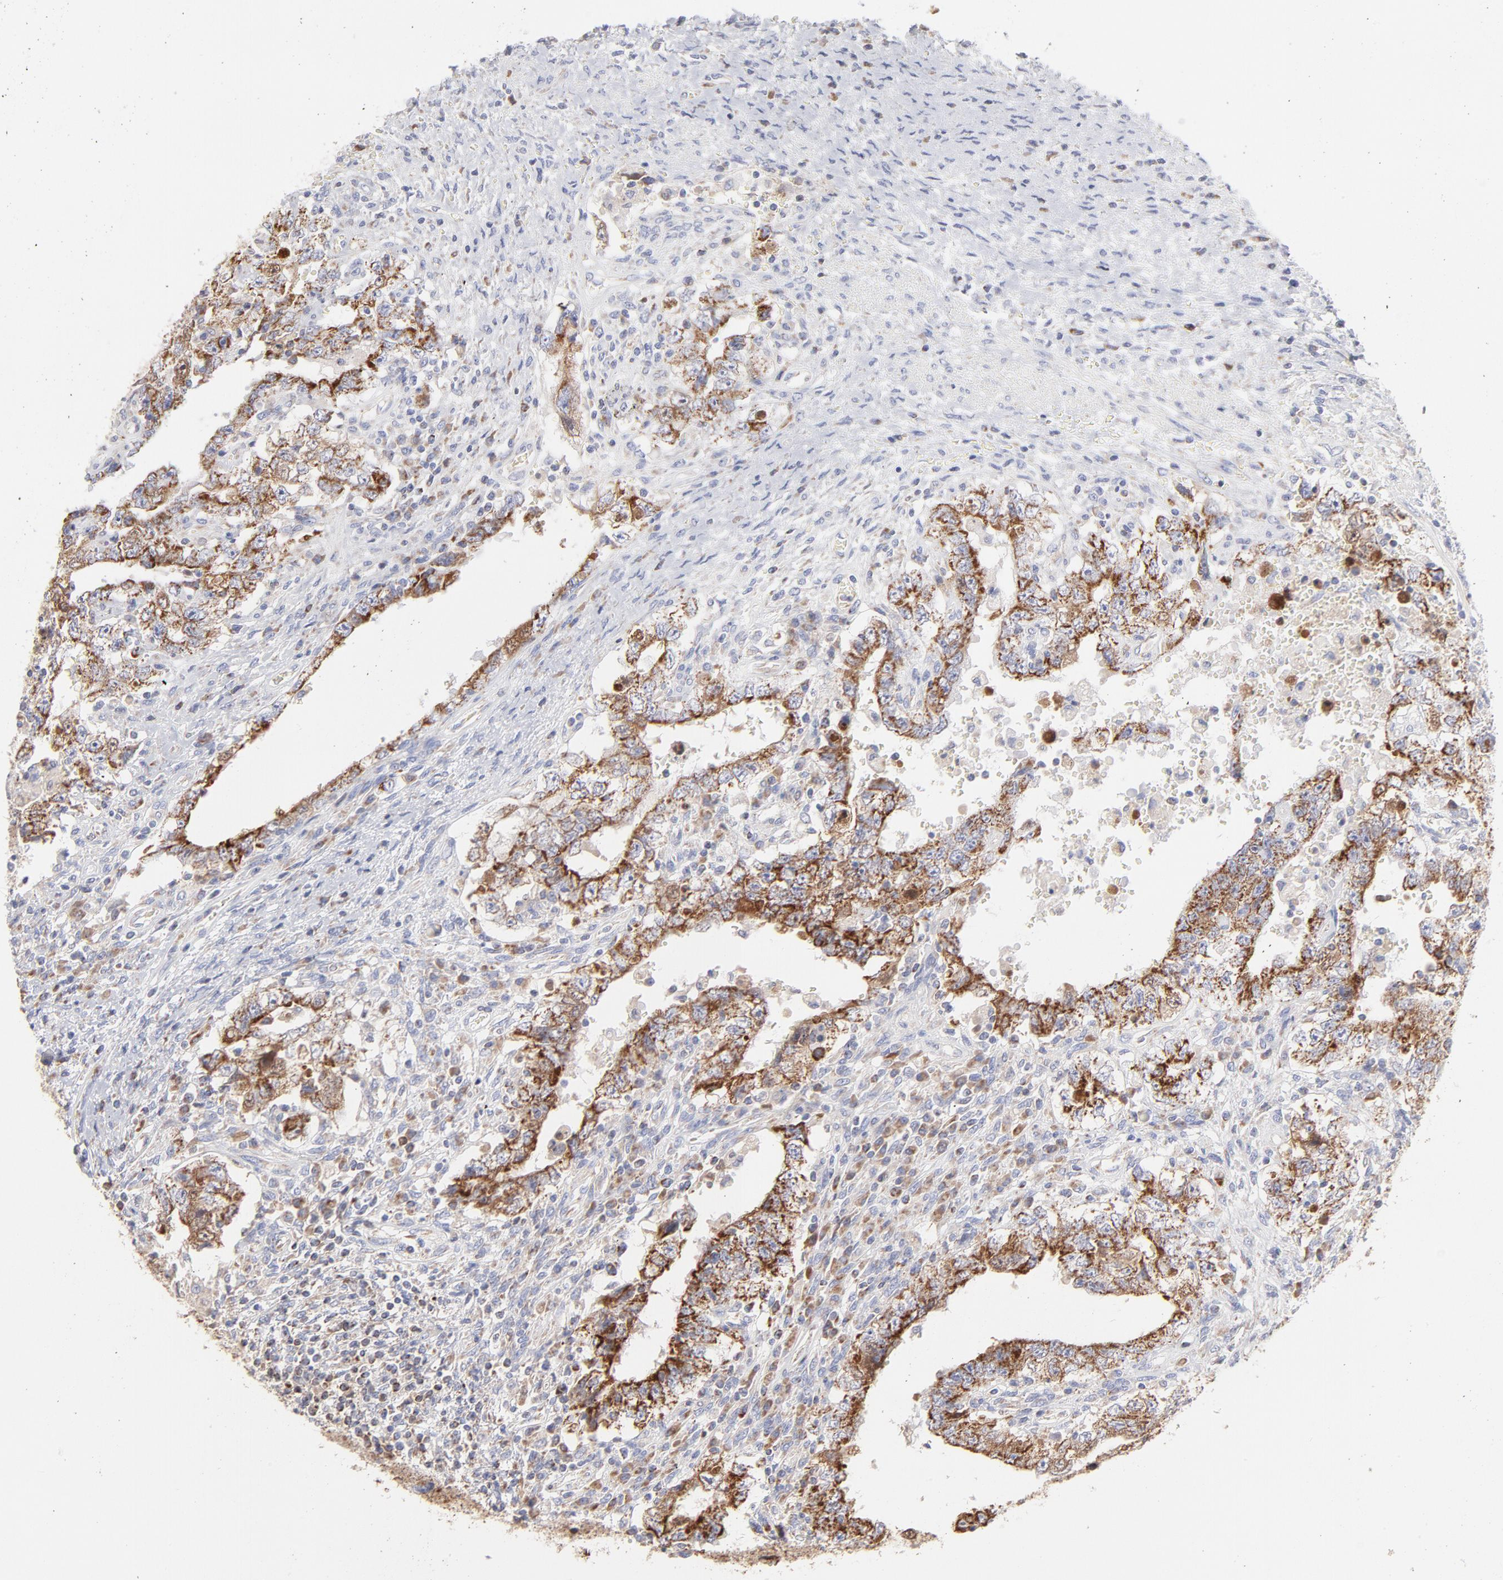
{"staining": {"intensity": "moderate", "quantity": ">75%", "location": "cytoplasmic/membranous"}, "tissue": "testis cancer", "cell_type": "Tumor cells", "image_type": "cancer", "snomed": [{"axis": "morphology", "description": "Carcinoma, Embryonal, NOS"}, {"axis": "topography", "description": "Testis"}], "caption": "Immunohistochemical staining of testis cancer (embryonal carcinoma) shows moderate cytoplasmic/membranous protein staining in approximately >75% of tumor cells. (DAB IHC with brightfield microscopy, high magnification).", "gene": "TIMM8A", "patient": {"sex": "male", "age": 26}}